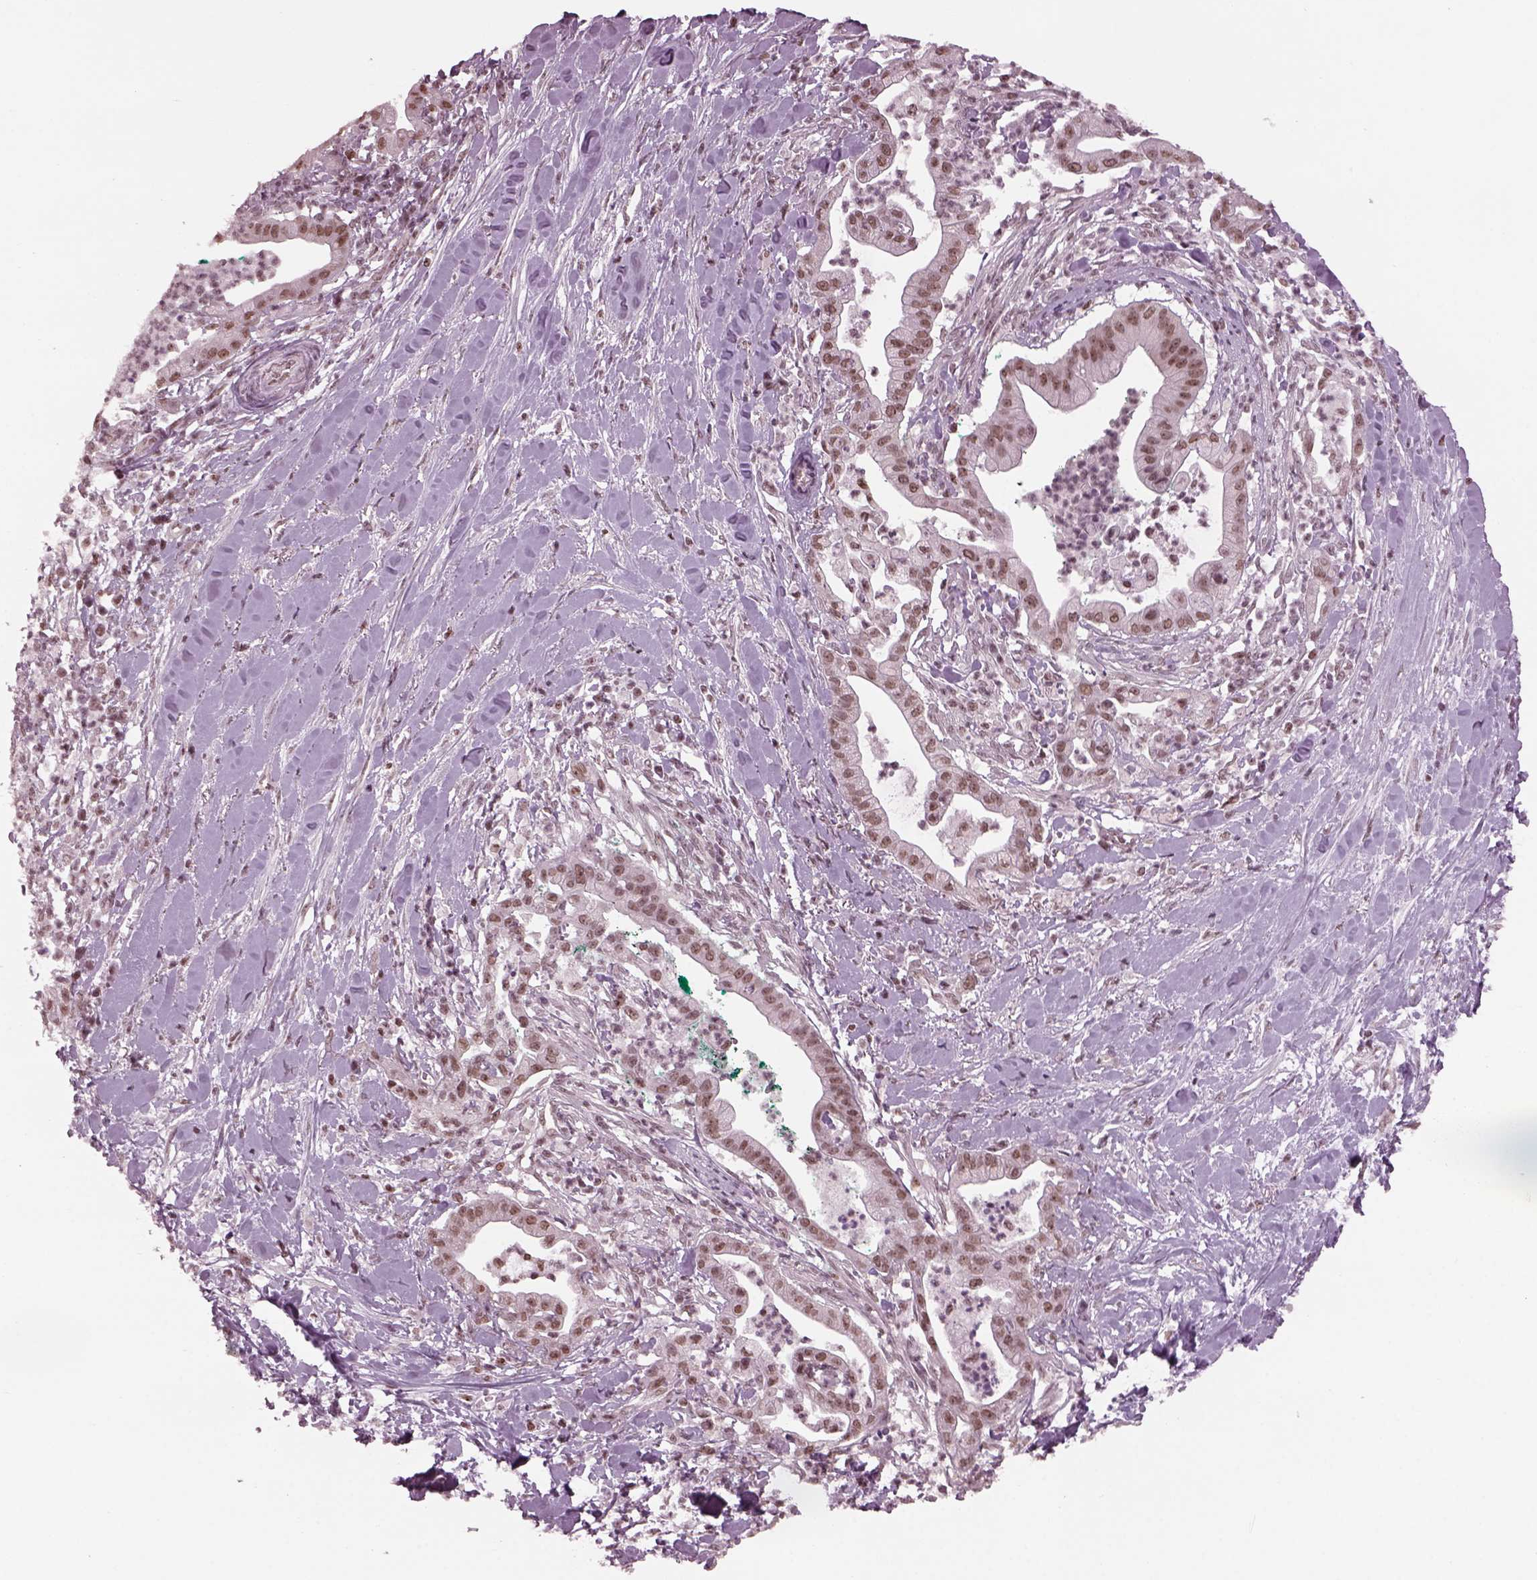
{"staining": {"intensity": "moderate", "quantity": ">75%", "location": "nuclear"}, "tissue": "pancreatic cancer", "cell_type": "Tumor cells", "image_type": "cancer", "snomed": [{"axis": "morphology", "description": "Normal tissue, NOS"}, {"axis": "morphology", "description": "Adenocarcinoma, NOS"}, {"axis": "topography", "description": "Lymph node"}, {"axis": "topography", "description": "Pancreas"}], "caption": "An image of pancreatic cancer (adenocarcinoma) stained for a protein shows moderate nuclear brown staining in tumor cells.", "gene": "RUVBL2", "patient": {"sex": "female", "age": 58}}